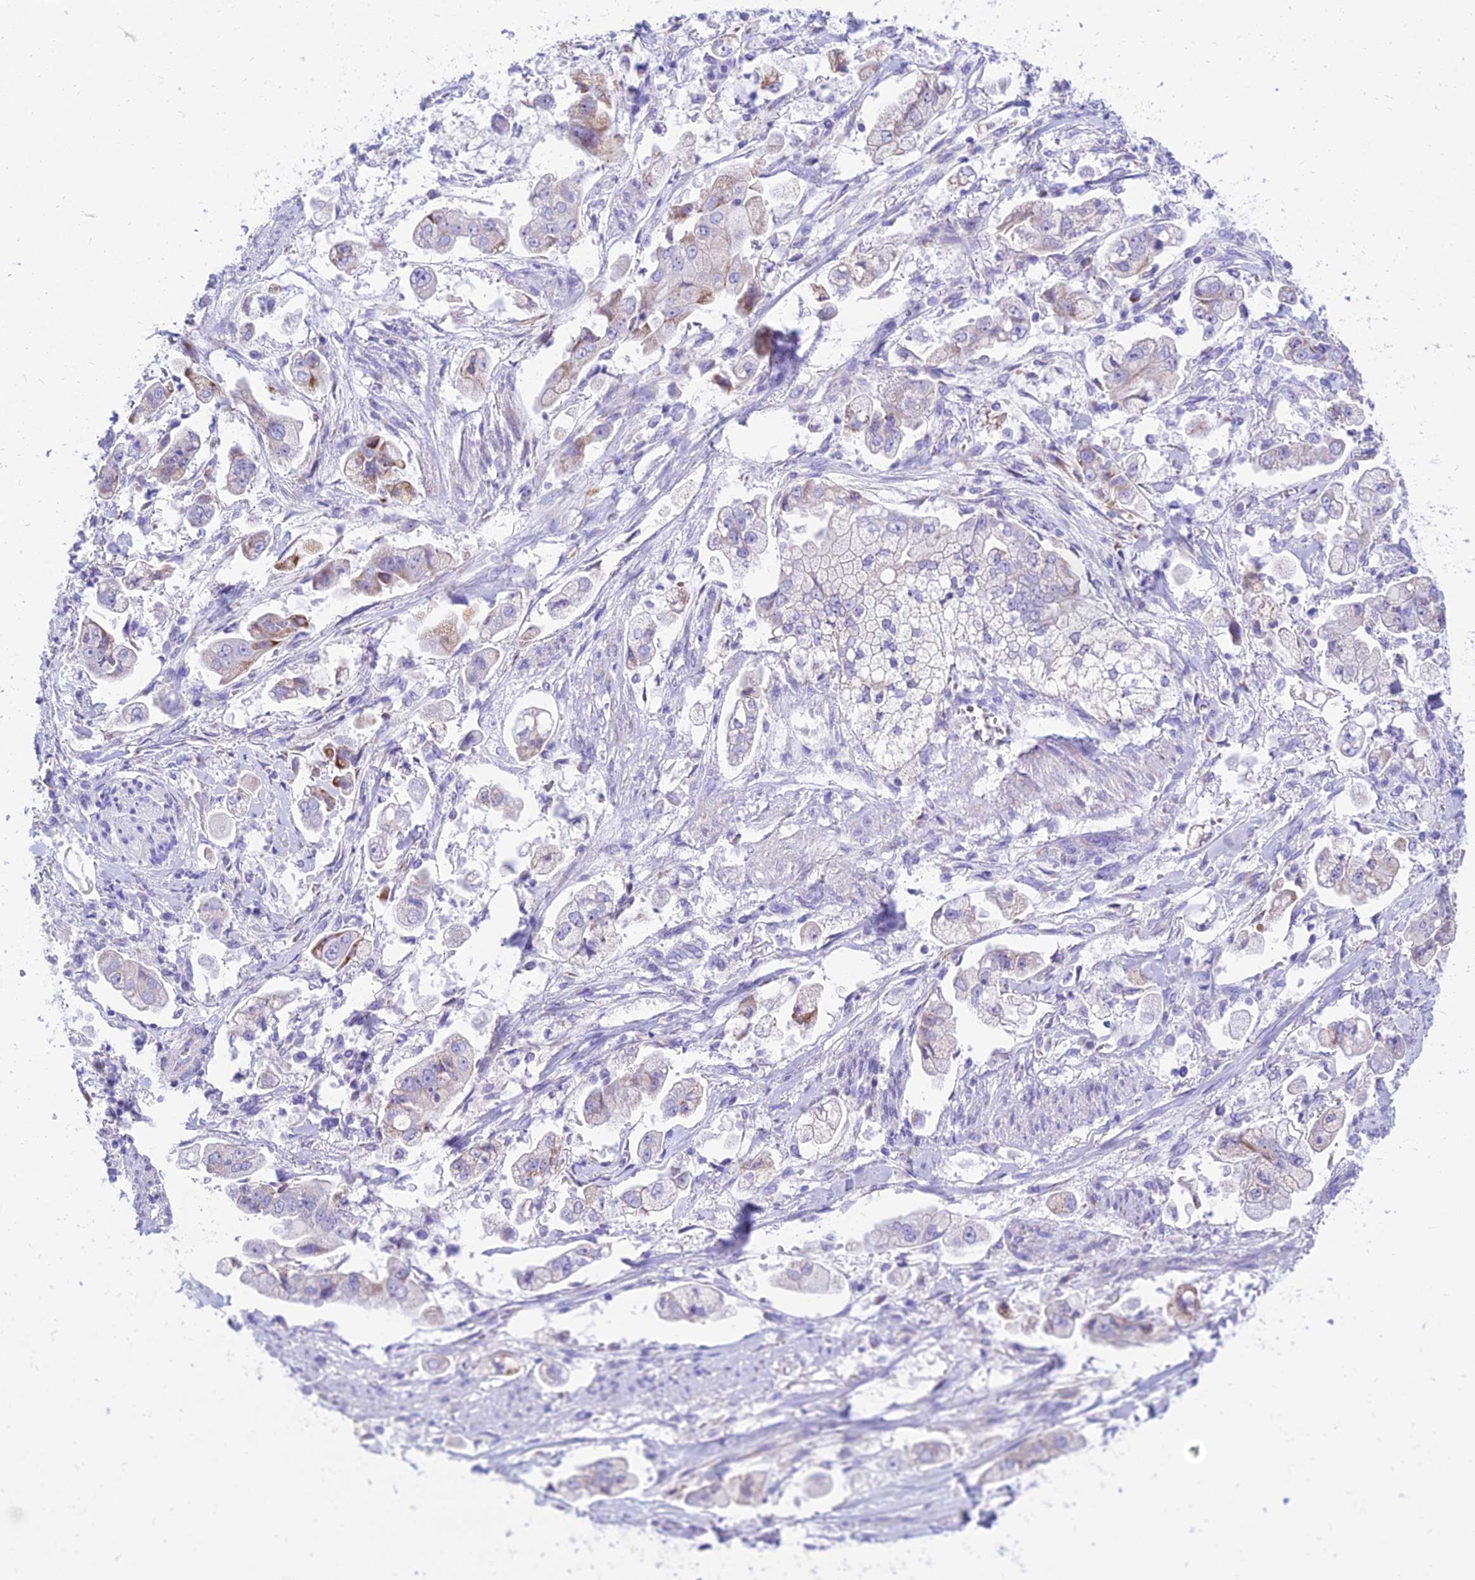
{"staining": {"intensity": "moderate", "quantity": "<25%", "location": "cytoplasmic/membranous"}, "tissue": "stomach cancer", "cell_type": "Tumor cells", "image_type": "cancer", "snomed": [{"axis": "morphology", "description": "Adenocarcinoma, NOS"}, {"axis": "topography", "description": "Stomach"}], "caption": "An image showing moderate cytoplasmic/membranous staining in about <25% of tumor cells in adenocarcinoma (stomach), as visualized by brown immunohistochemical staining.", "gene": "PKN3", "patient": {"sex": "male", "age": 62}}